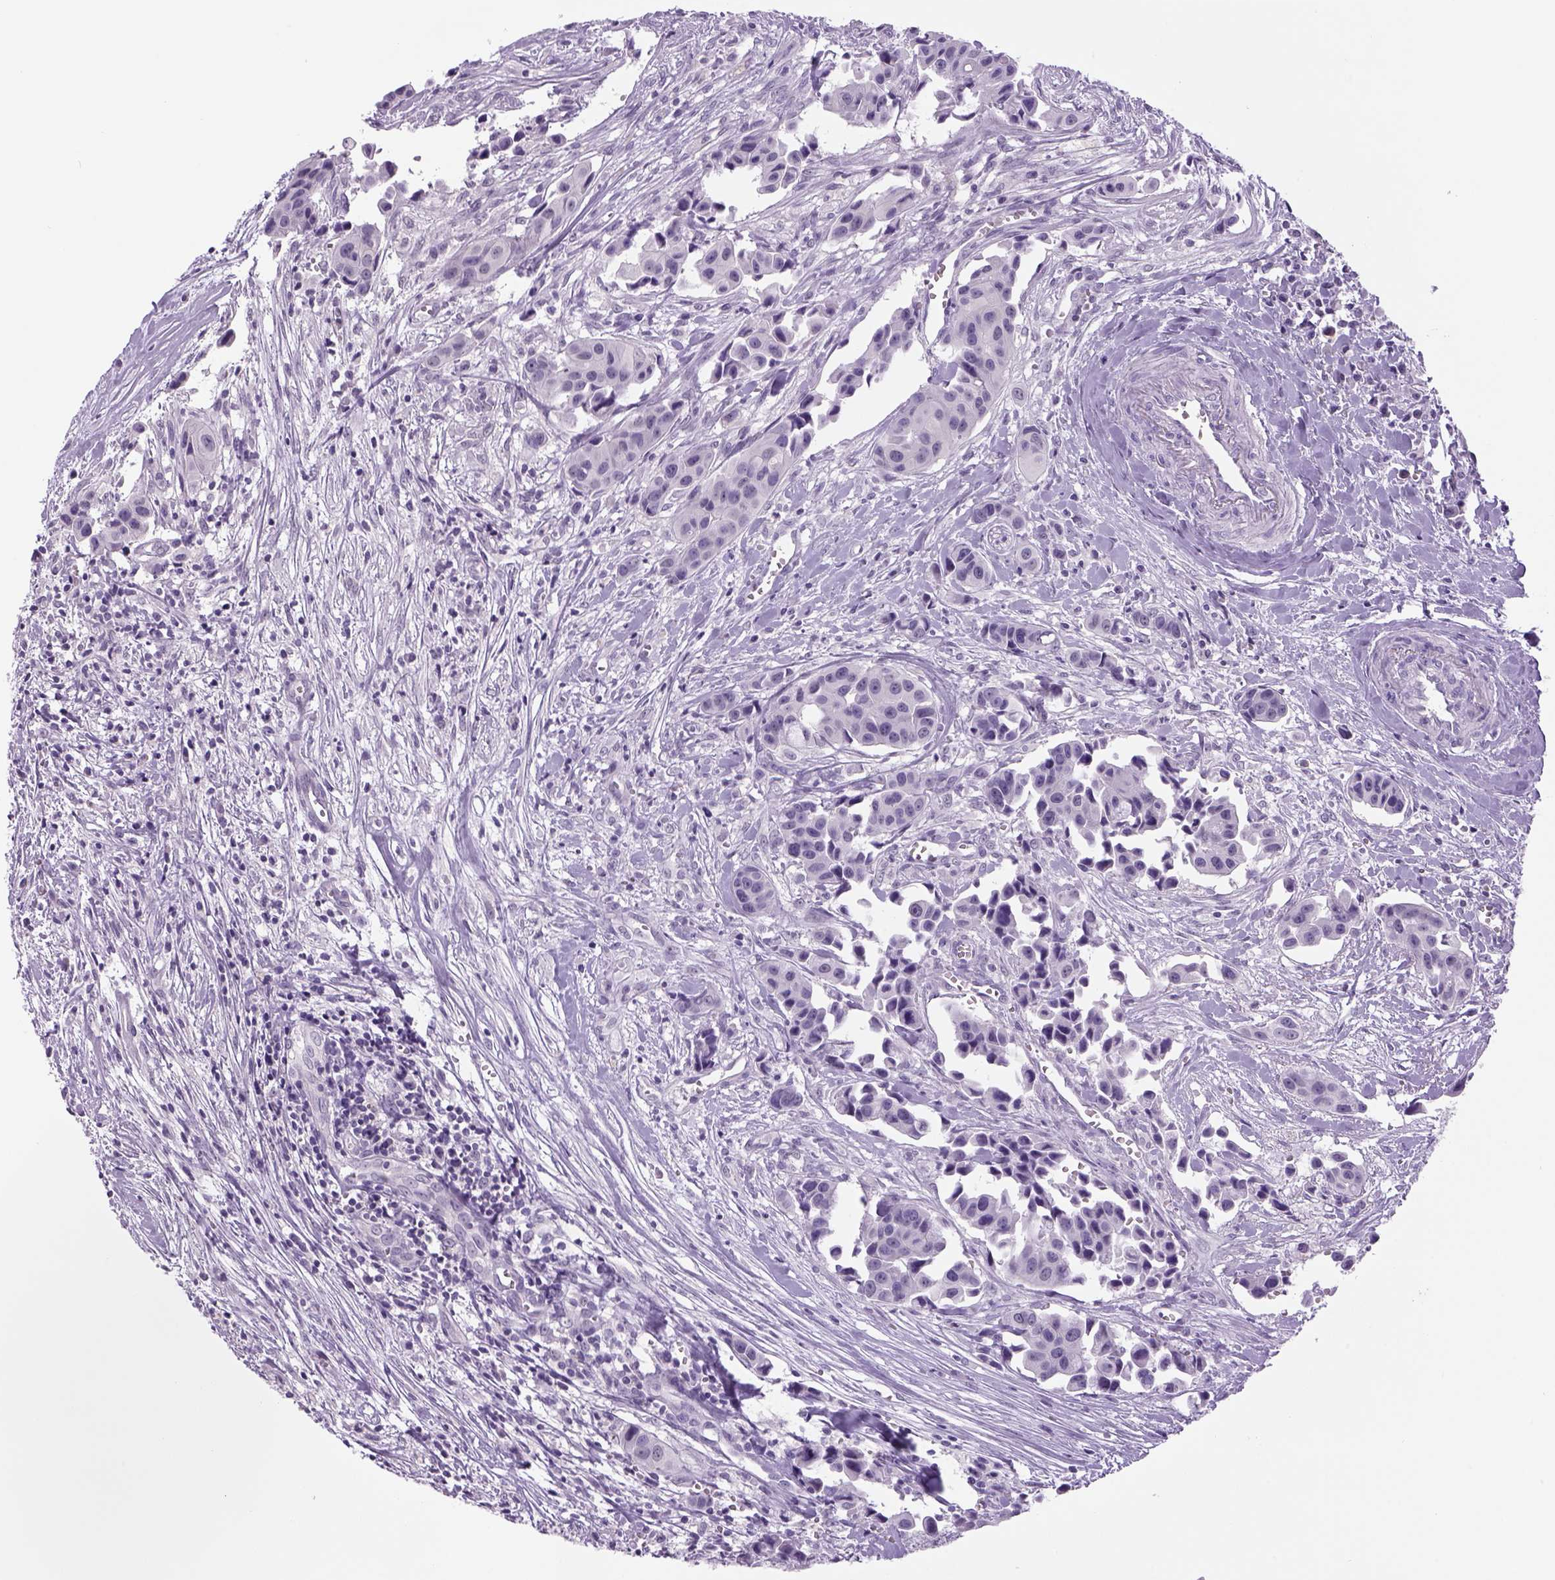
{"staining": {"intensity": "negative", "quantity": "none", "location": "none"}, "tissue": "head and neck cancer", "cell_type": "Tumor cells", "image_type": "cancer", "snomed": [{"axis": "morphology", "description": "Adenocarcinoma, NOS"}, {"axis": "topography", "description": "Head-Neck"}], "caption": "Immunohistochemistry photomicrograph of neoplastic tissue: human adenocarcinoma (head and neck) stained with DAB shows no significant protein staining in tumor cells.", "gene": "DBH", "patient": {"sex": "male", "age": 76}}